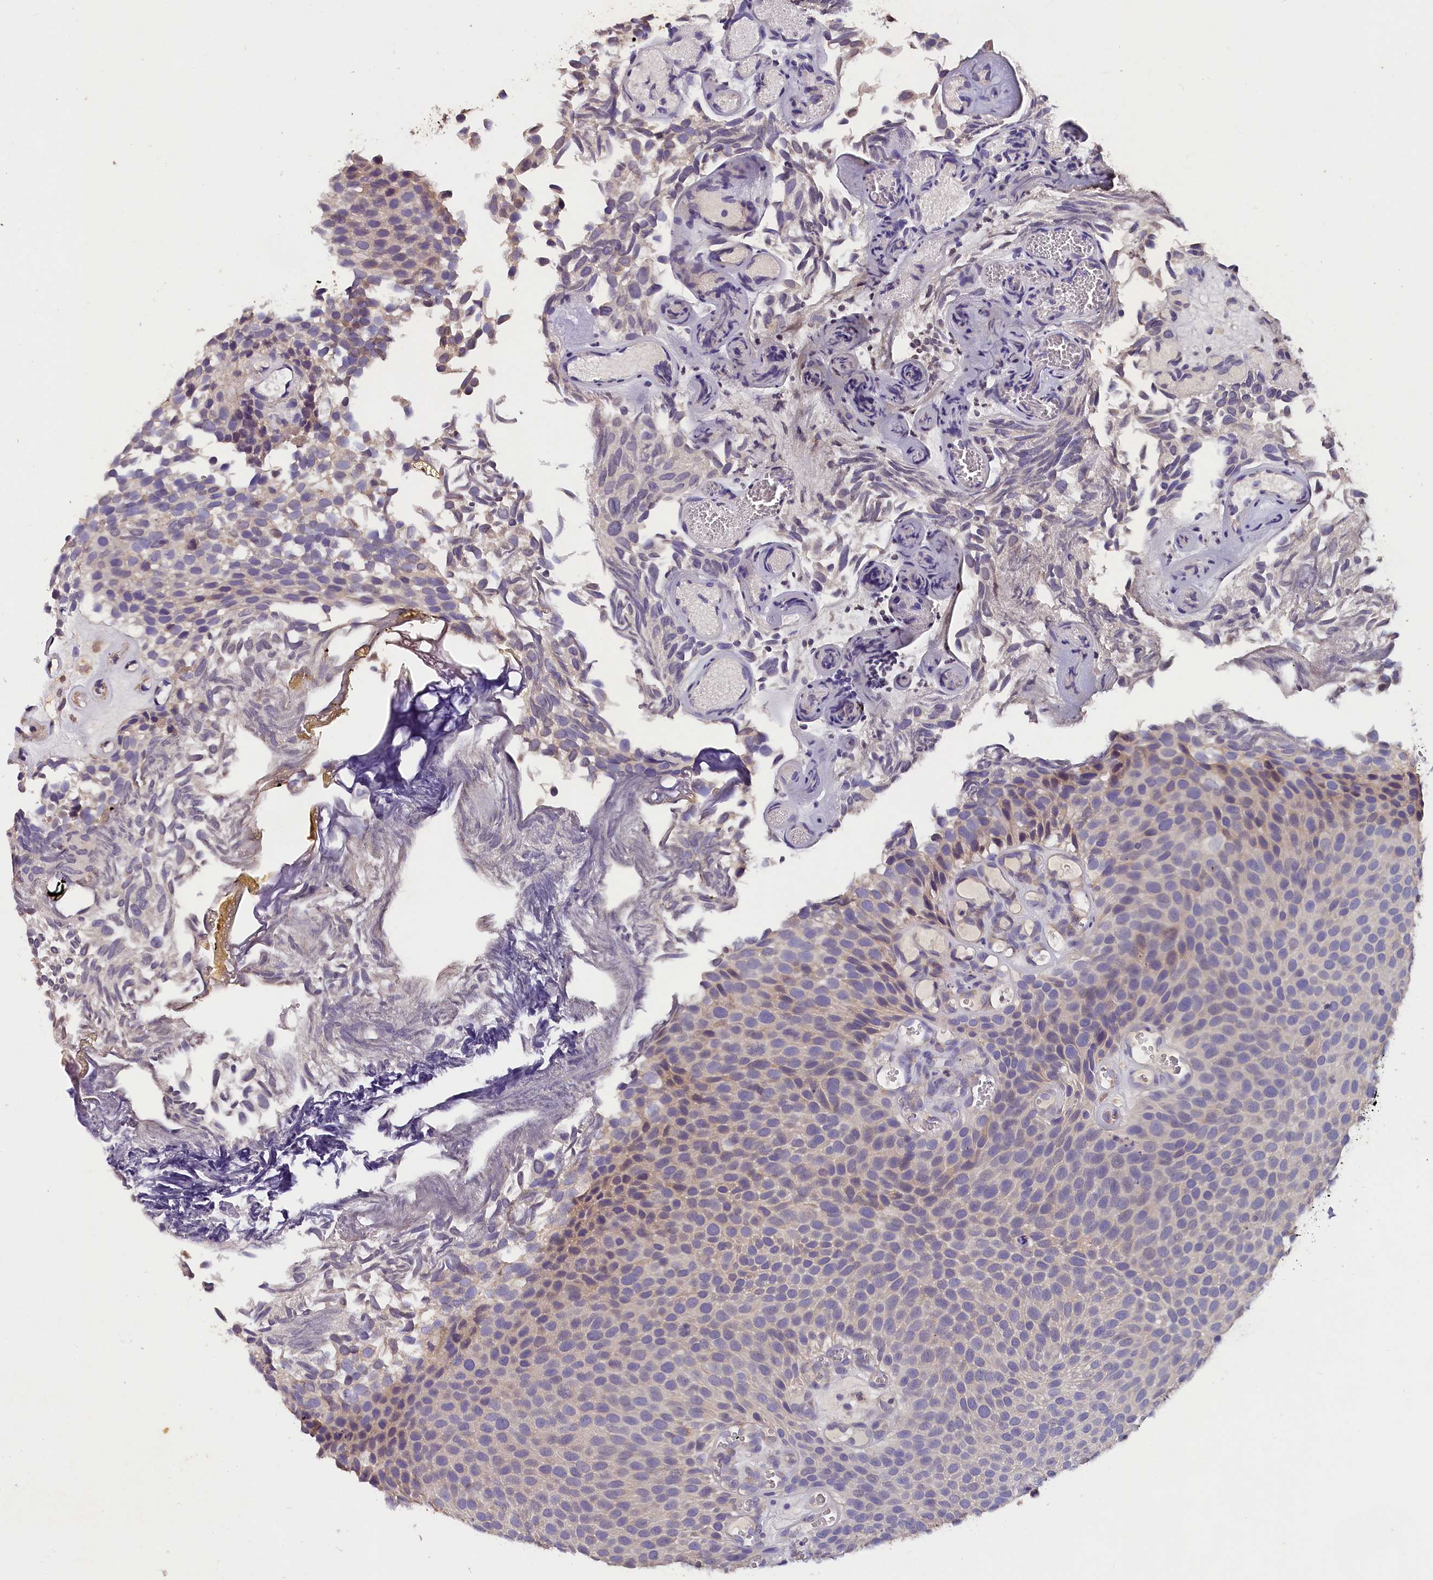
{"staining": {"intensity": "weak", "quantity": "<25%", "location": "cytoplasmic/membranous"}, "tissue": "urothelial cancer", "cell_type": "Tumor cells", "image_type": "cancer", "snomed": [{"axis": "morphology", "description": "Urothelial carcinoma, Low grade"}, {"axis": "topography", "description": "Urinary bladder"}], "caption": "This is an IHC micrograph of low-grade urothelial carcinoma. There is no positivity in tumor cells.", "gene": "ST7L", "patient": {"sex": "male", "age": 89}}